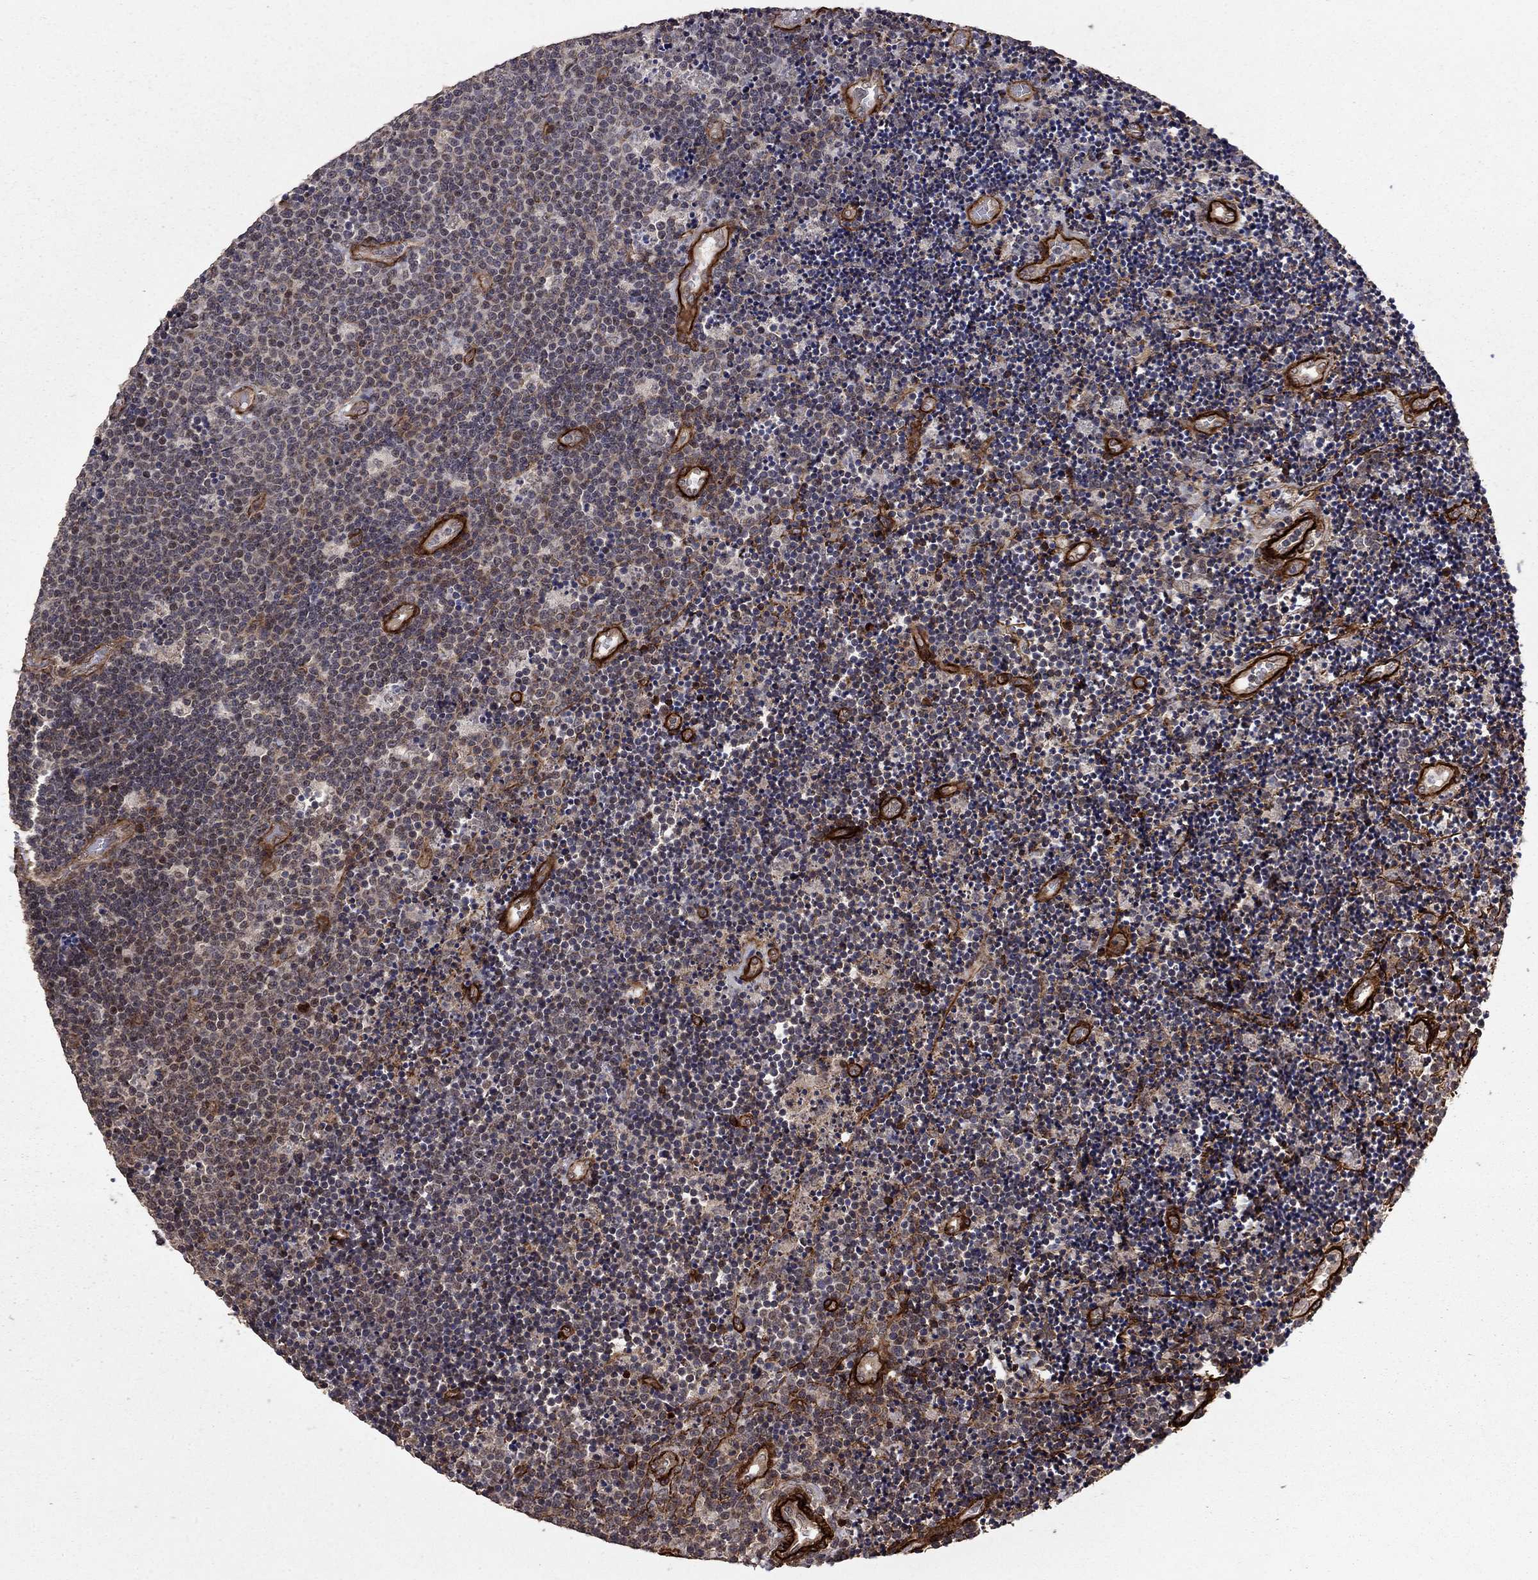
{"staining": {"intensity": "negative", "quantity": "none", "location": "none"}, "tissue": "lymphoma", "cell_type": "Tumor cells", "image_type": "cancer", "snomed": [{"axis": "morphology", "description": "Malignant lymphoma, non-Hodgkin's type, Low grade"}, {"axis": "topography", "description": "Brain"}], "caption": "Tumor cells show no significant protein expression in lymphoma.", "gene": "COL18A1", "patient": {"sex": "female", "age": 66}}